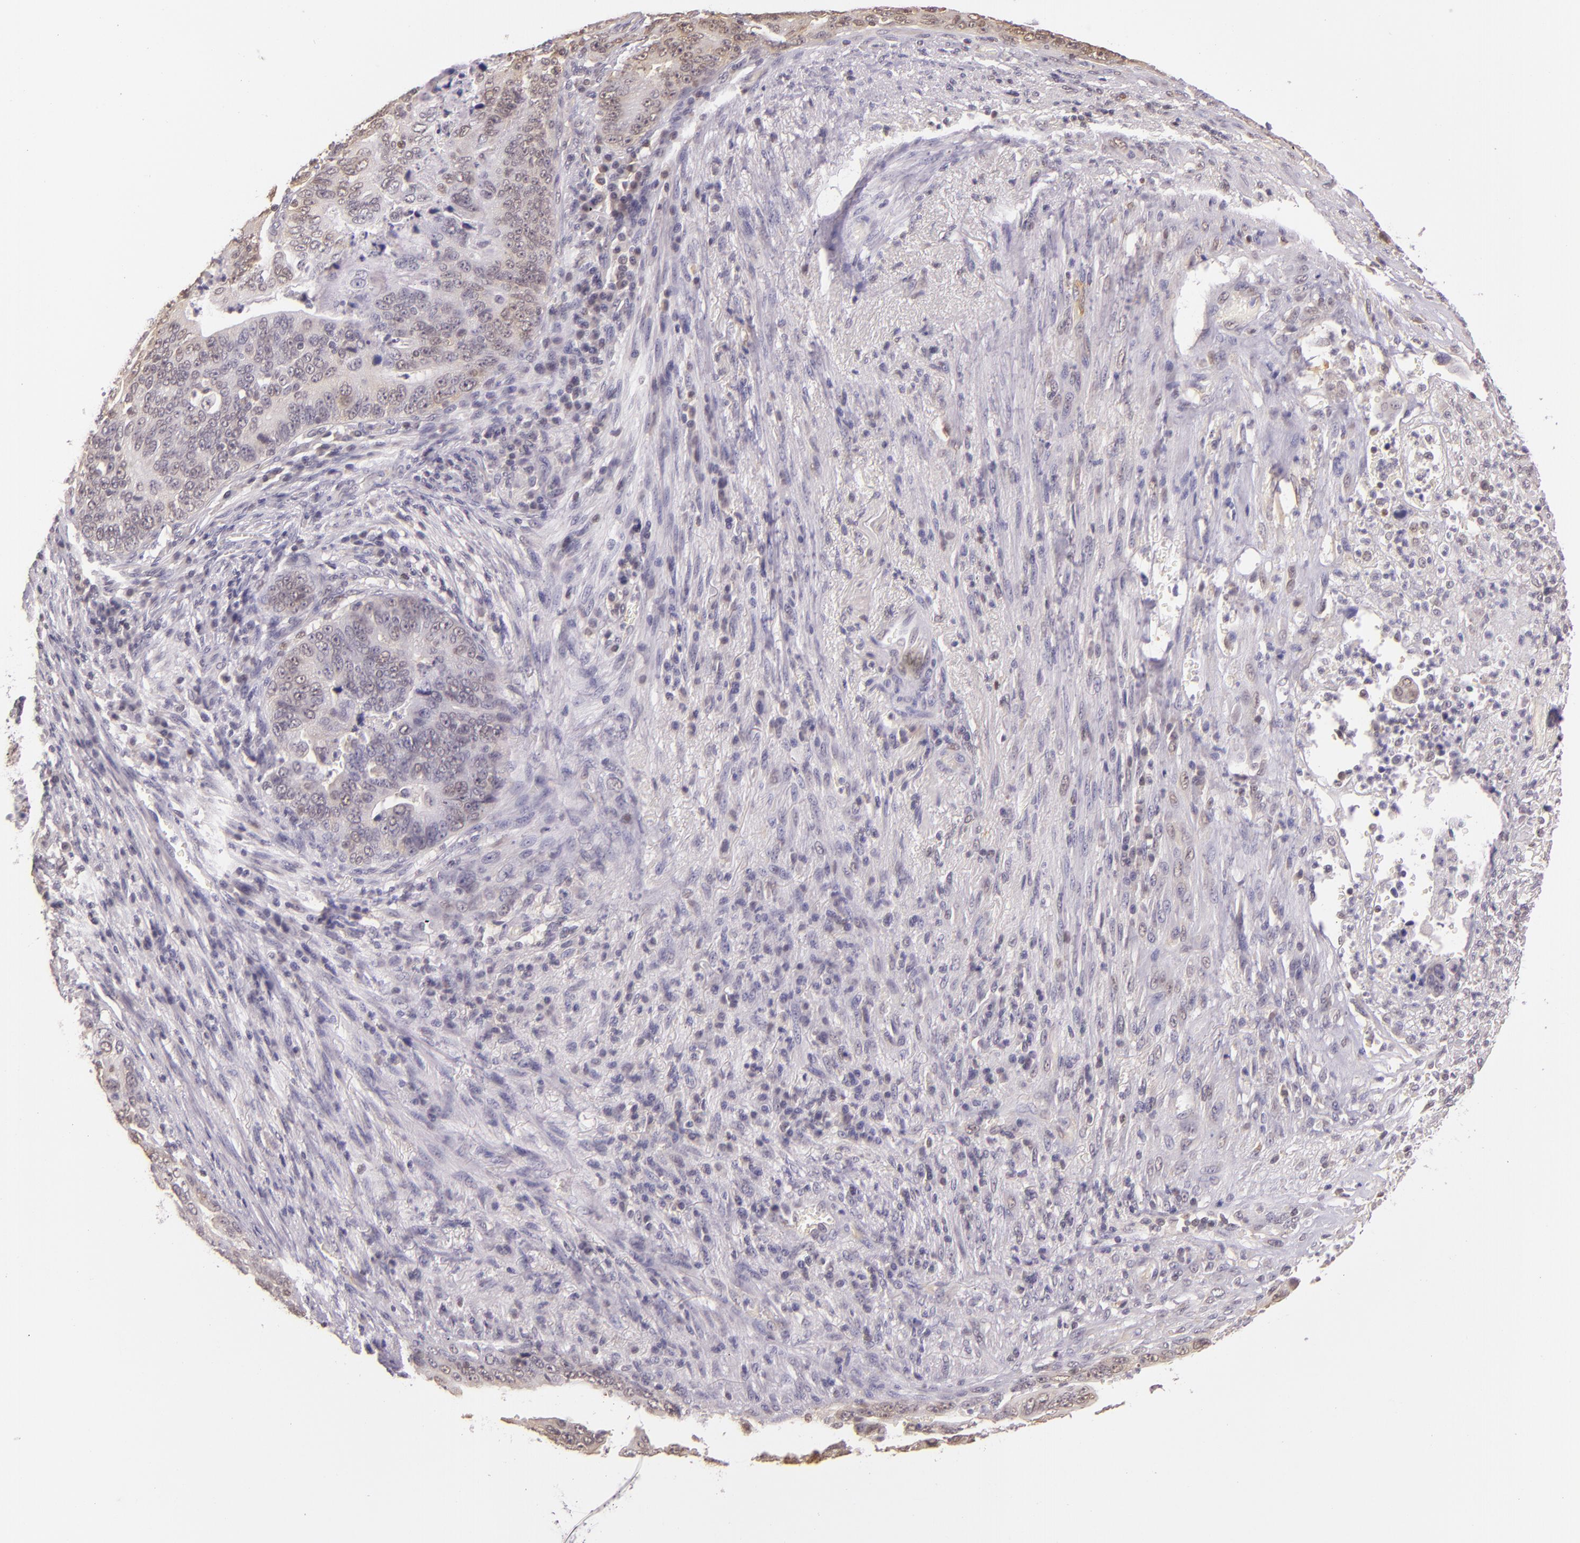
{"staining": {"intensity": "weak", "quantity": "25%-75%", "location": "nuclear"}, "tissue": "stomach cancer", "cell_type": "Tumor cells", "image_type": "cancer", "snomed": [{"axis": "morphology", "description": "Adenocarcinoma, NOS"}, {"axis": "topography", "description": "Stomach, upper"}], "caption": "Immunohistochemistry (IHC) photomicrograph of human adenocarcinoma (stomach) stained for a protein (brown), which demonstrates low levels of weak nuclear staining in about 25%-75% of tumor cells.", "gene": "HSPA8", "patient": {"sex": "female", "age": 50}}